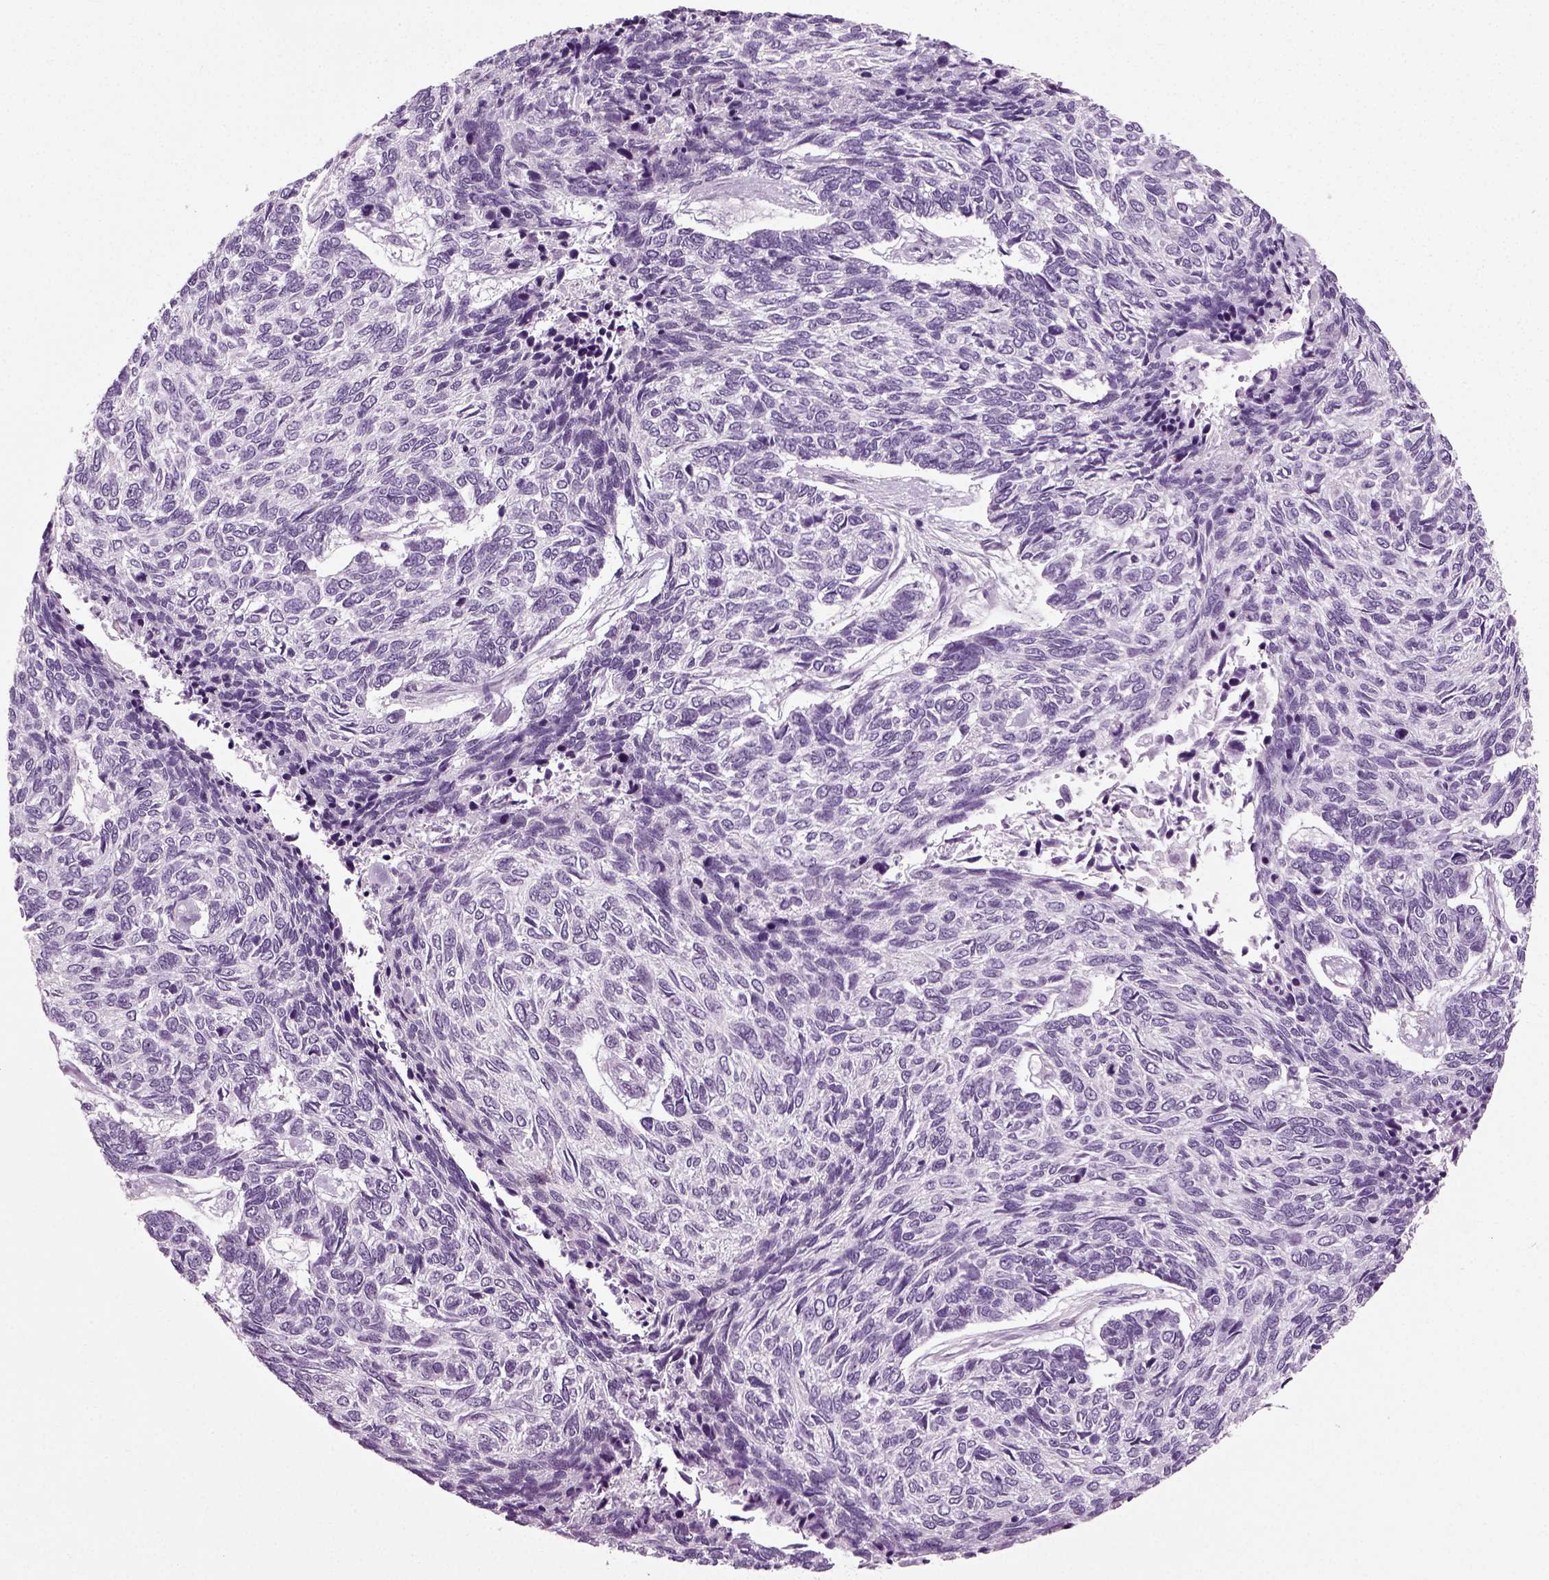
{"staining": {"intensity": "negative", "quantity": "none", "location": "none"}, "tissue": "skin cancer", "cell_type": "Tumor cells", "image_type": "cancer", "snomed": [{"axis": "morphology", "description": "Basal cell carcinoma"}, {"axis": "topography", "description": "Skin"}], "caption": "Immunohistochemical staining of skin basal cell carcinoma displays no significant expression in tumor cells. The staining is performed using DAB (3,3'-diaminobenzidine) brown chromogen with nuclei counter-stained in using hematoxylin.", "gene": "SCG5", "patient": {"sex": "female", "age": 65}}